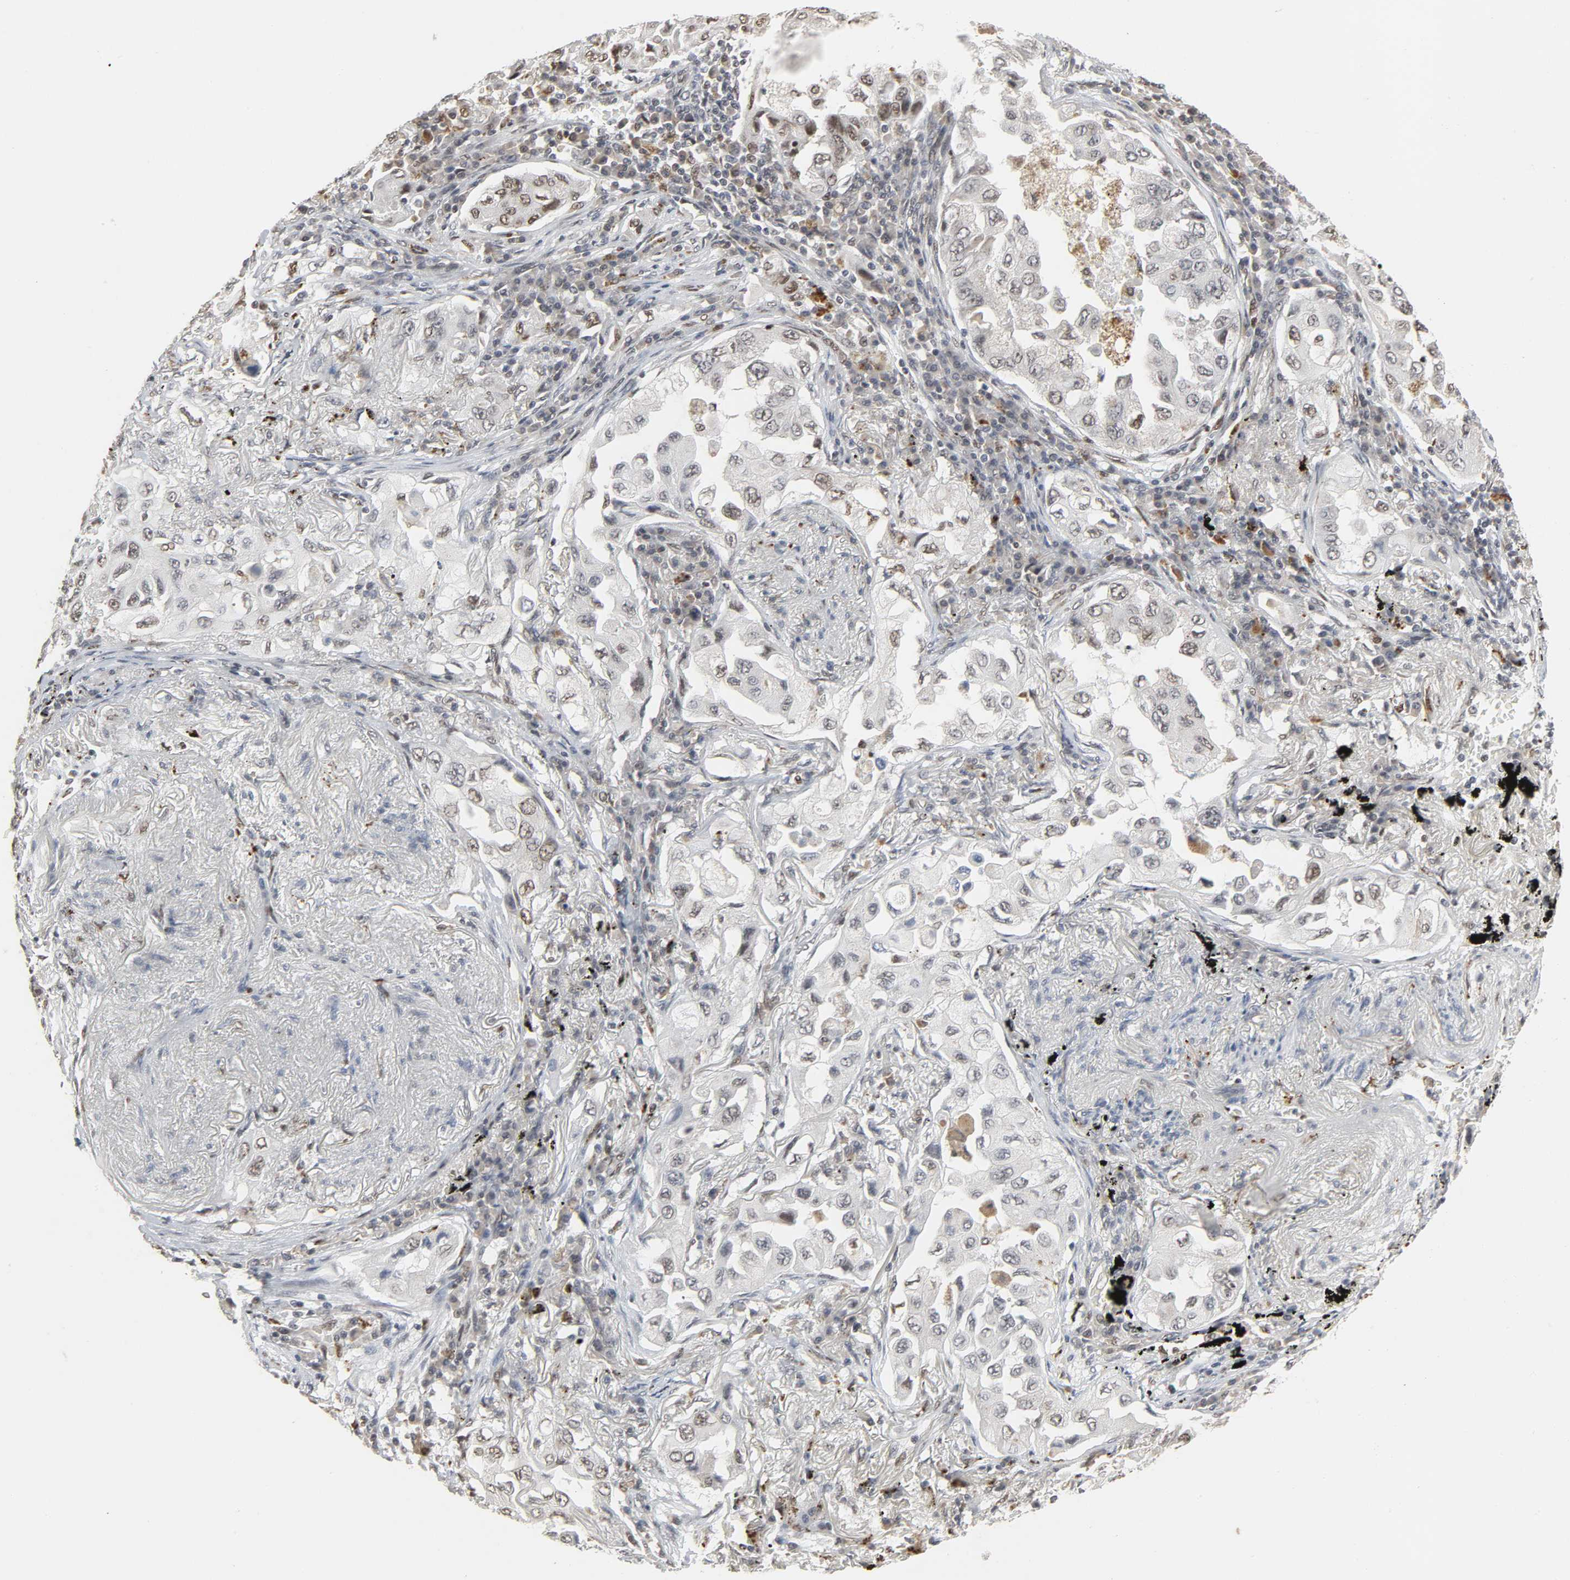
{"staining": {"intensity": "weak", "quantity": "<25%", "location": "nuclear"}, "tissue": "lung cancer", "cell_type": "Tumor cells", "image_type": "cancer", "snomed": [{"axis": "morphology", "description": "Adenocarcinoma, NOS"}, {"axis": "topography", "description": "Lung"}], "caption": "Tumor cells show no significant protein expression in lung cancer (adenocarcinoma).", "gene": "DAZAP1", "patient": {"sex": "female", "age": 65}}